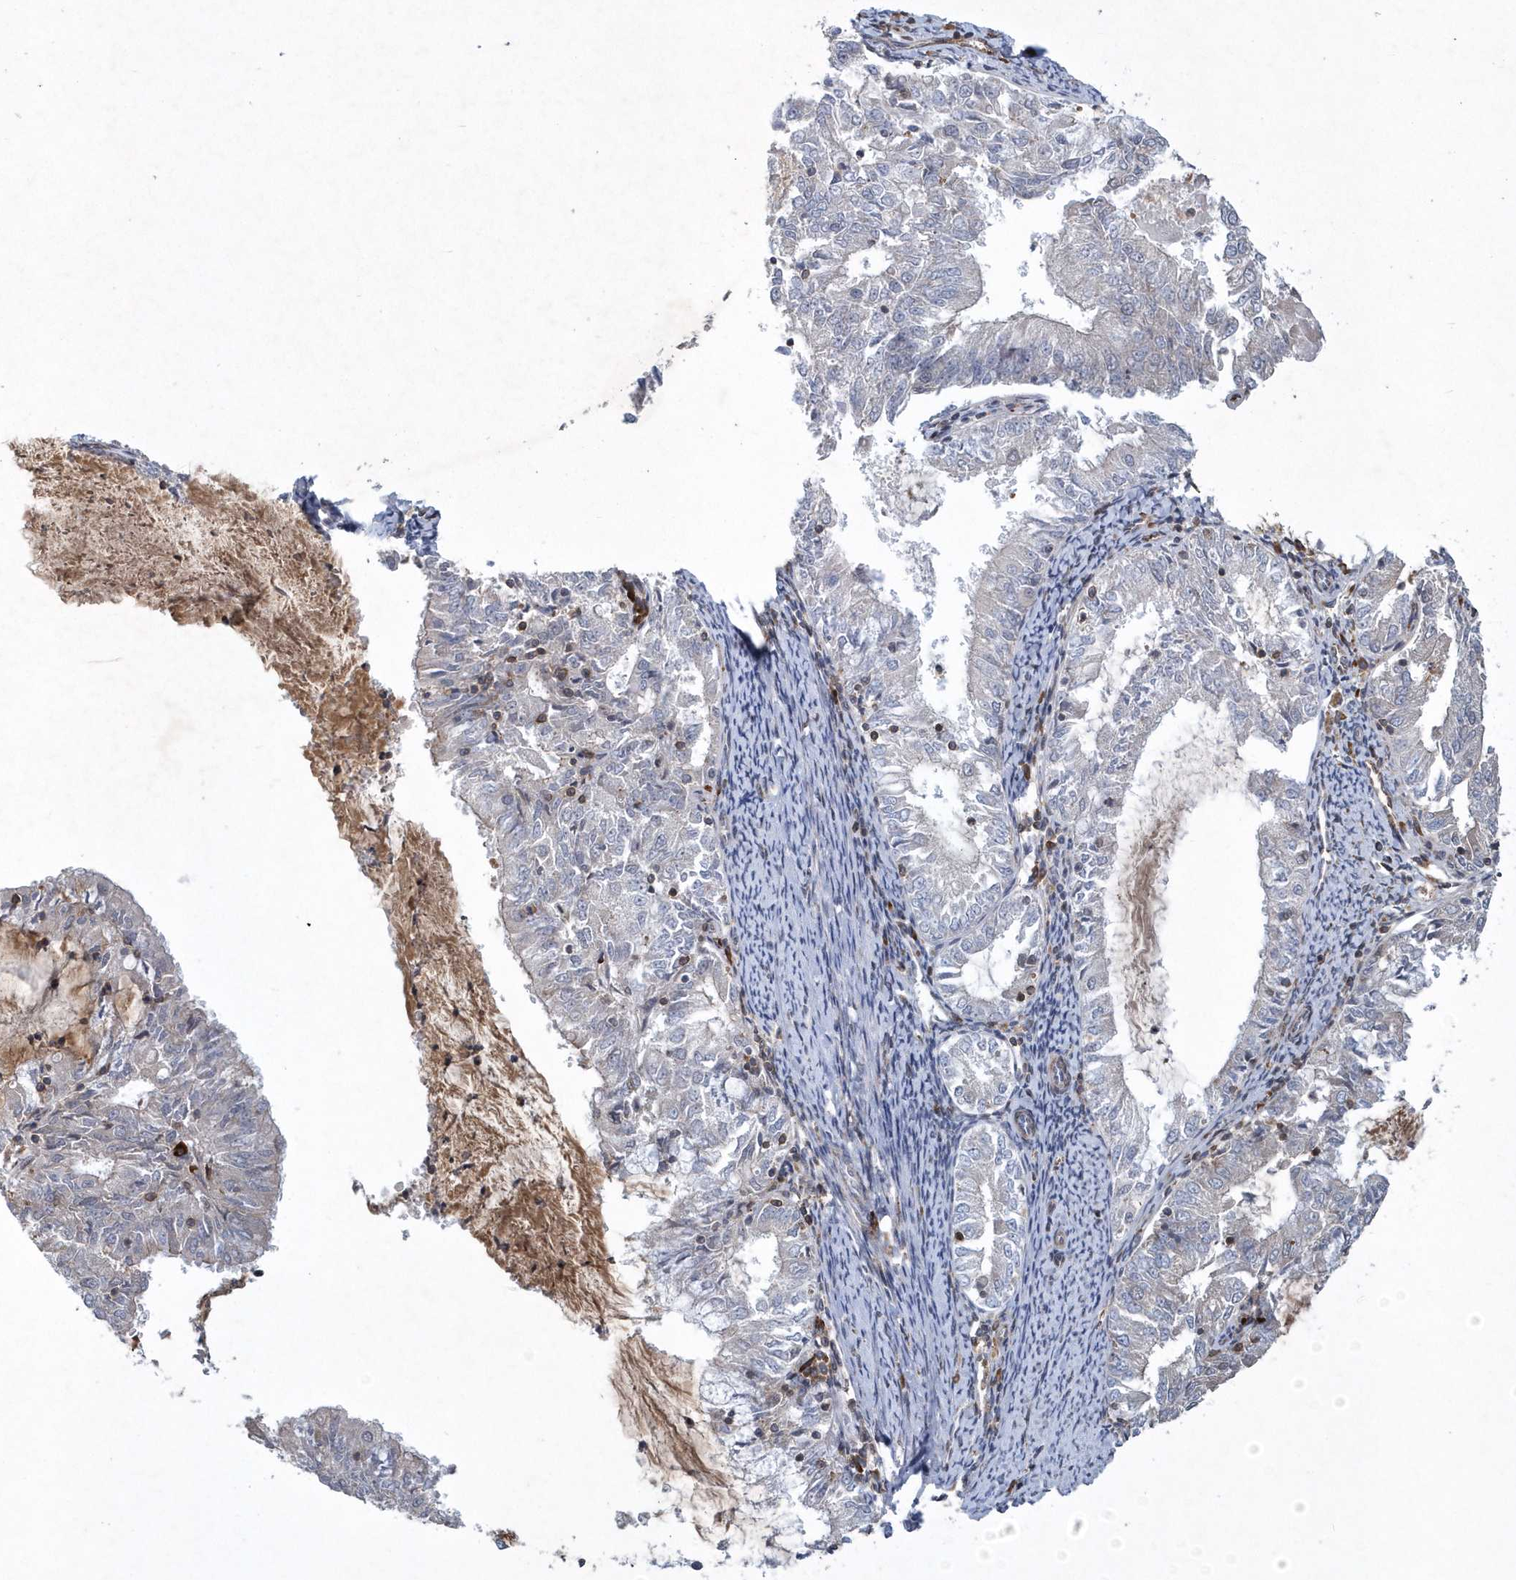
{"staining": {"intensity": "negative", "quantity": "none", "location": "none"}, "tissue": "endometrial cancer", "cell_type": "Tumor cells", "image_type": "cancer", "snomed": [{"axis": "morphology", "description": "Adenocarcinoma, NOS"}, {"axis": "topography", "description": "Endometrium"}], "caption": "This micrograph is of endometrial adenocarcinoma stained with immunohistochemistry to label a protein in brown with the nuclei are counter-stained blue. There is no expression in tumor cells.", "gene": "N4BP2", "patient": {"sex": "female", "age": 57}}